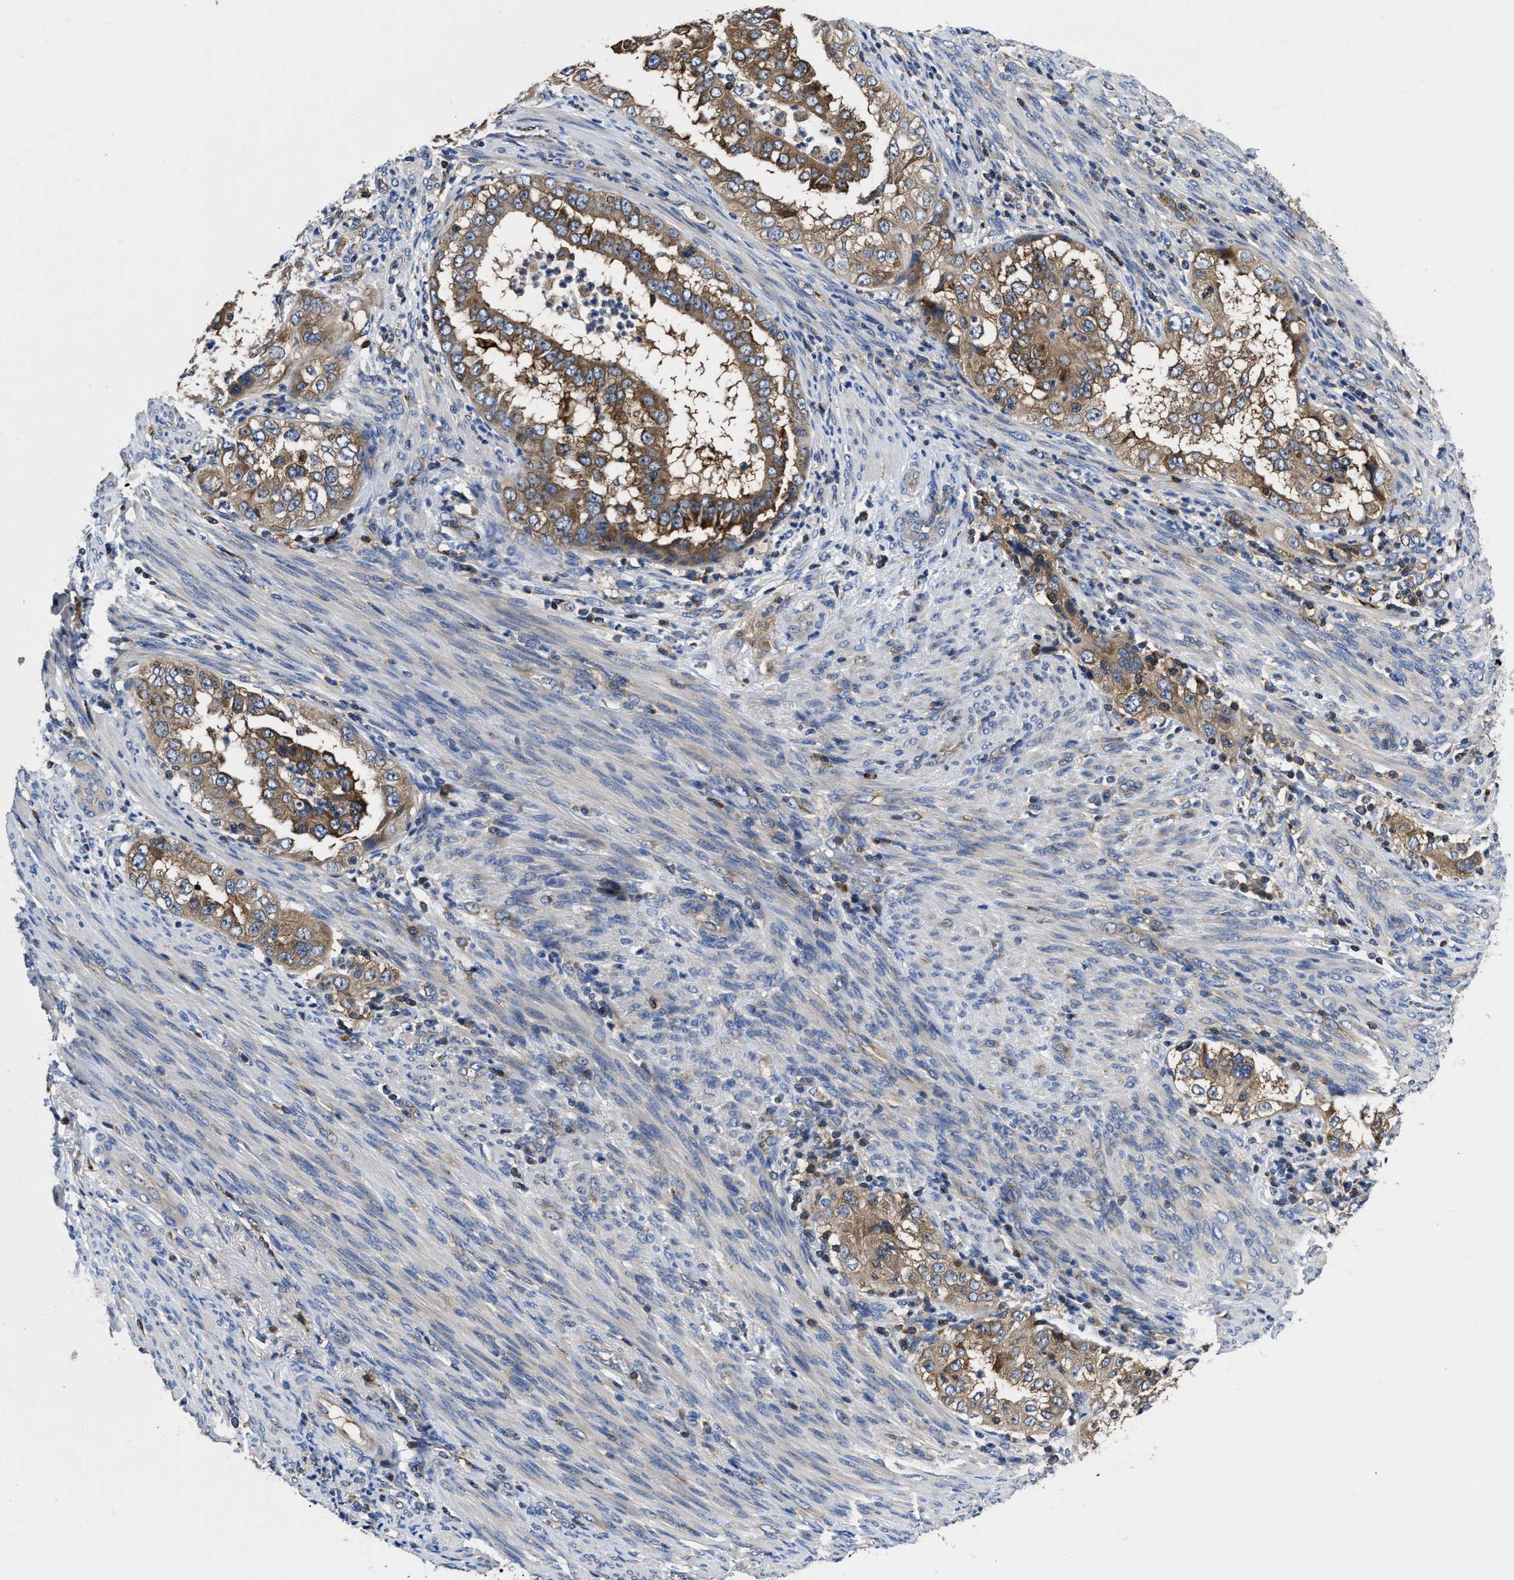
{"staining": {"intensity": "moderate", "quantity": ">75%", "location": "cytoplasmic/membranous"}, "tissue": "endometrial cancer", "cell_type": "Tumor cells", "image_type": "cancer", "snomed": [{"axis": "morphology", "description": "Adenocarcinoma, NOS"}, {"axis": "topography", "description": "Endometrium"}], "caption": "Adenocarcinoma (endometrial) was stained to show a protein in brown. There is medium levels of moderate cytoplasmic/membranous staining in about >75% of tumor cells. (DAB IHC with brightfield microscopy, high magnification).", "gene": "YARS1", "patient": {"sex": "female", "age": 85}}